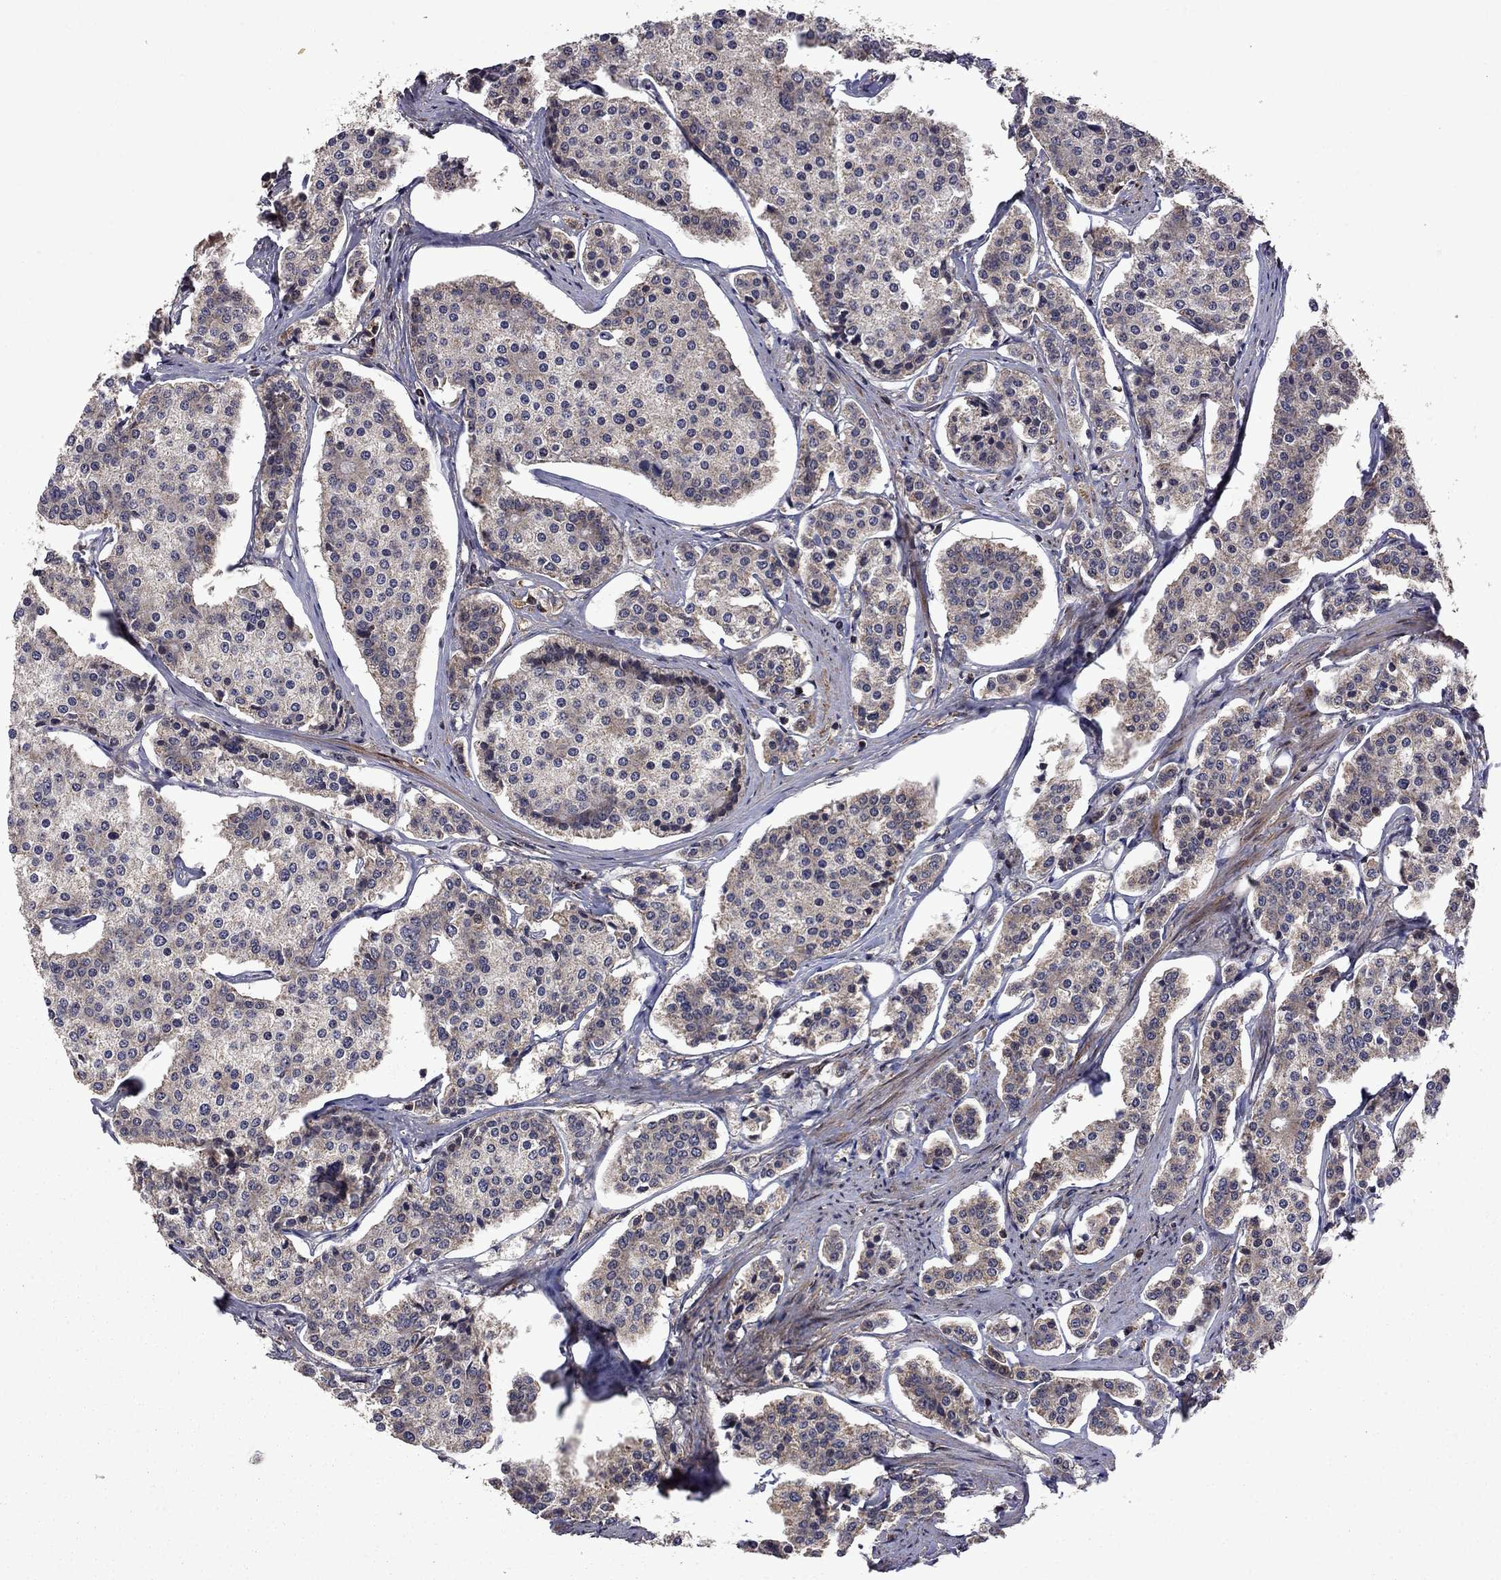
{"staining": {"intensity": "weak", "quantity": ">75%", "location": "cytoplasmic/membranous"}, "tissue": "carcinoid", "cell_type": "Tumor cells", "image_type": "cancer", "snomed": [{"axis": "morphology", "description": "Carcinoid, malignant, NOS"}, {"axis": "topography", "description": "Small intestine"}], "caption": "A high-resolution photomicrograph shows IHC staining of carcinoid (malignant), which exhibits weak cytoplasmic/membranous staining in approximately >75% of tumor cells. Nuclei are stained in blue.", "gene": "IPP", "patient": {"sex": "female", "age": 65}}